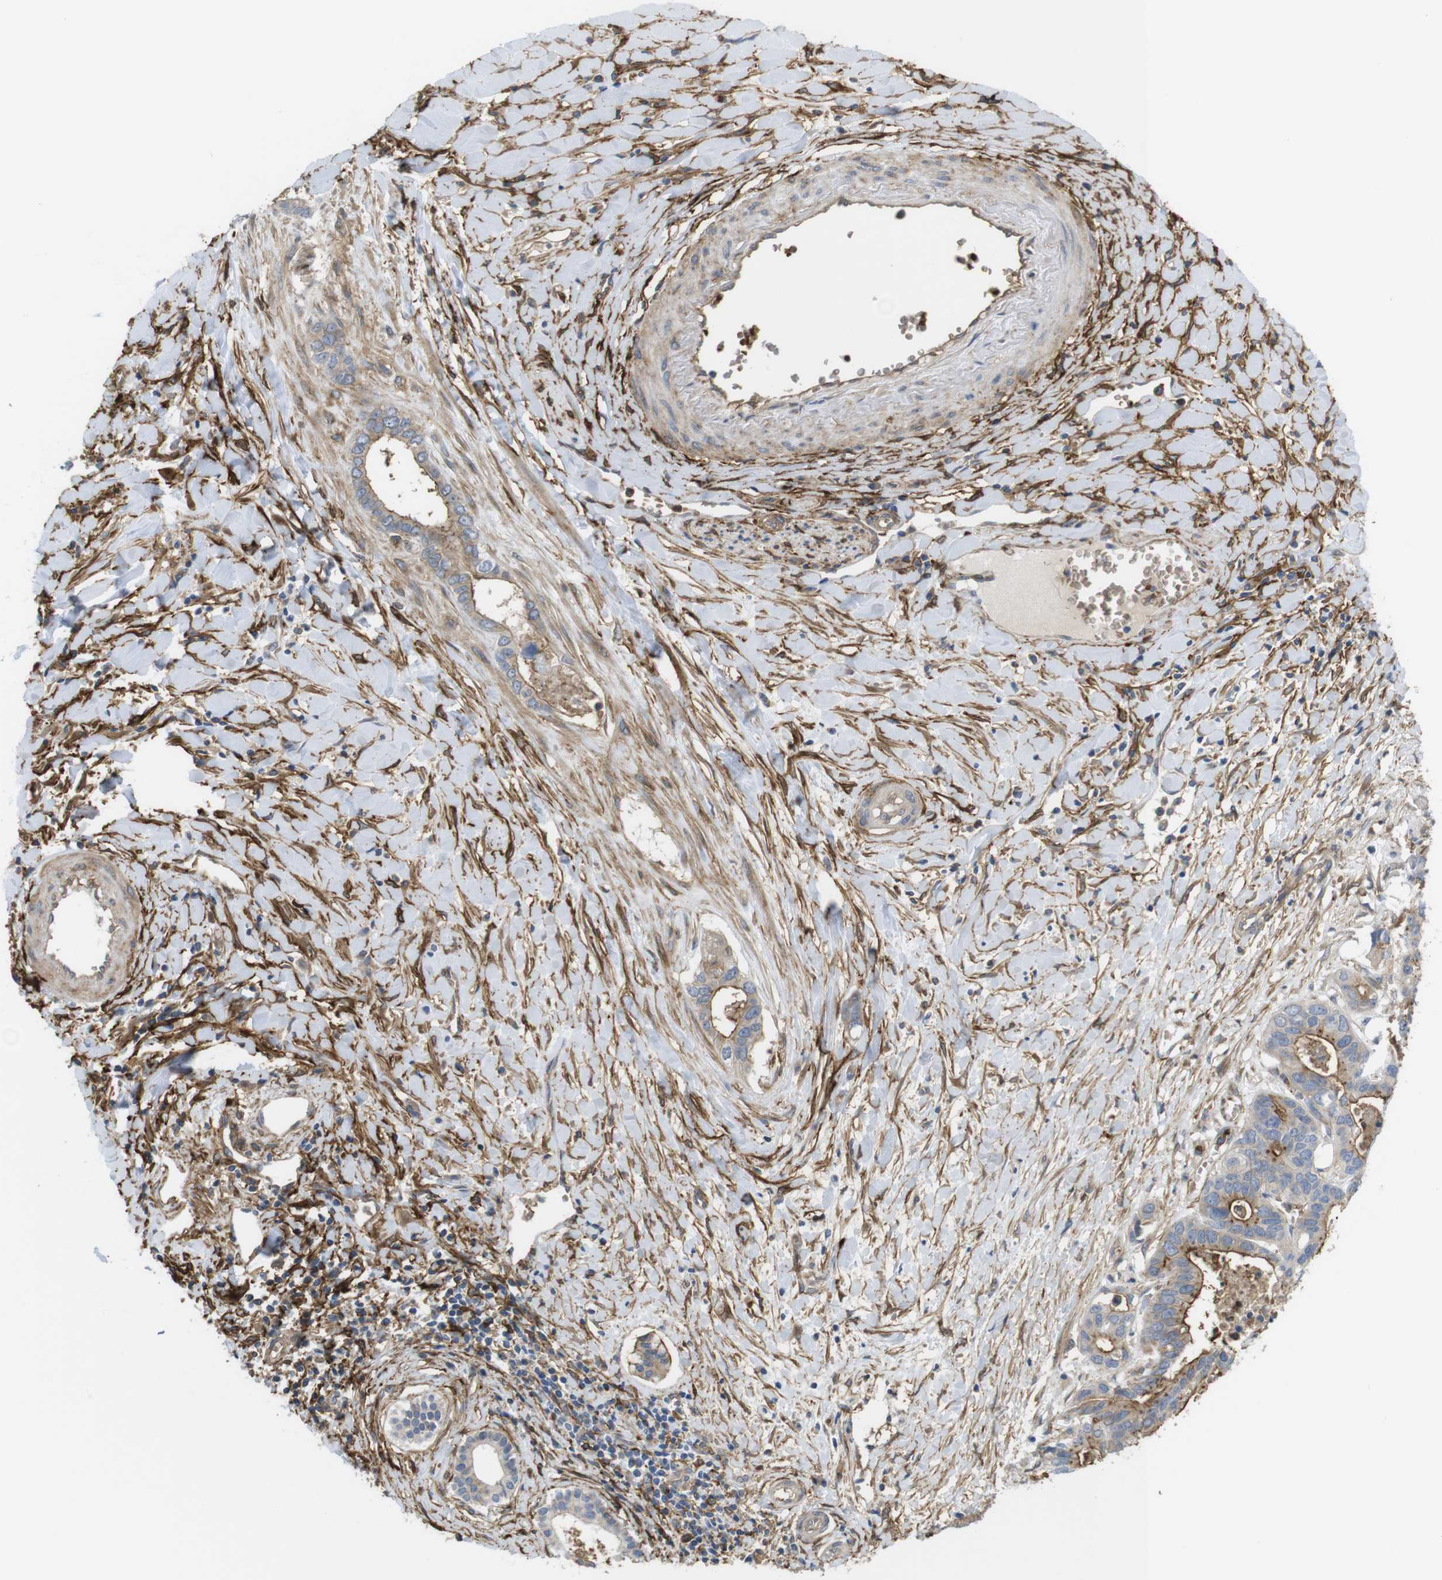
{"staining": {"intensity": "moderate", "quantity": "25%-75%", "location": "cytoplasmic/membranous"}, "tissue": "liver cancer", "cell_type": "Tumor cells", "image_type": "cancer", "snomed": [{"axis": "morphology", "description": "Cholangiocarcinoma"}, {"axis": "topography", "description": "Liver"}], "caption": "Immunohistochemistry staining of liver cancer (cholangiocarcinoma), which reveals medium levels of moderate cytoplasmic/membranous positivity in about 25%-75% of tumor cells indicating moderate cytoplasmic/membranous protein expression. The staining was performed using DAB (3,3'-diaminobenzidine) (brown) for protein detection and nuclei were counterstained in hematoxylin (blue).", "gene": "CYBRD1", "patient": {"sex": "female", "age": 65}}